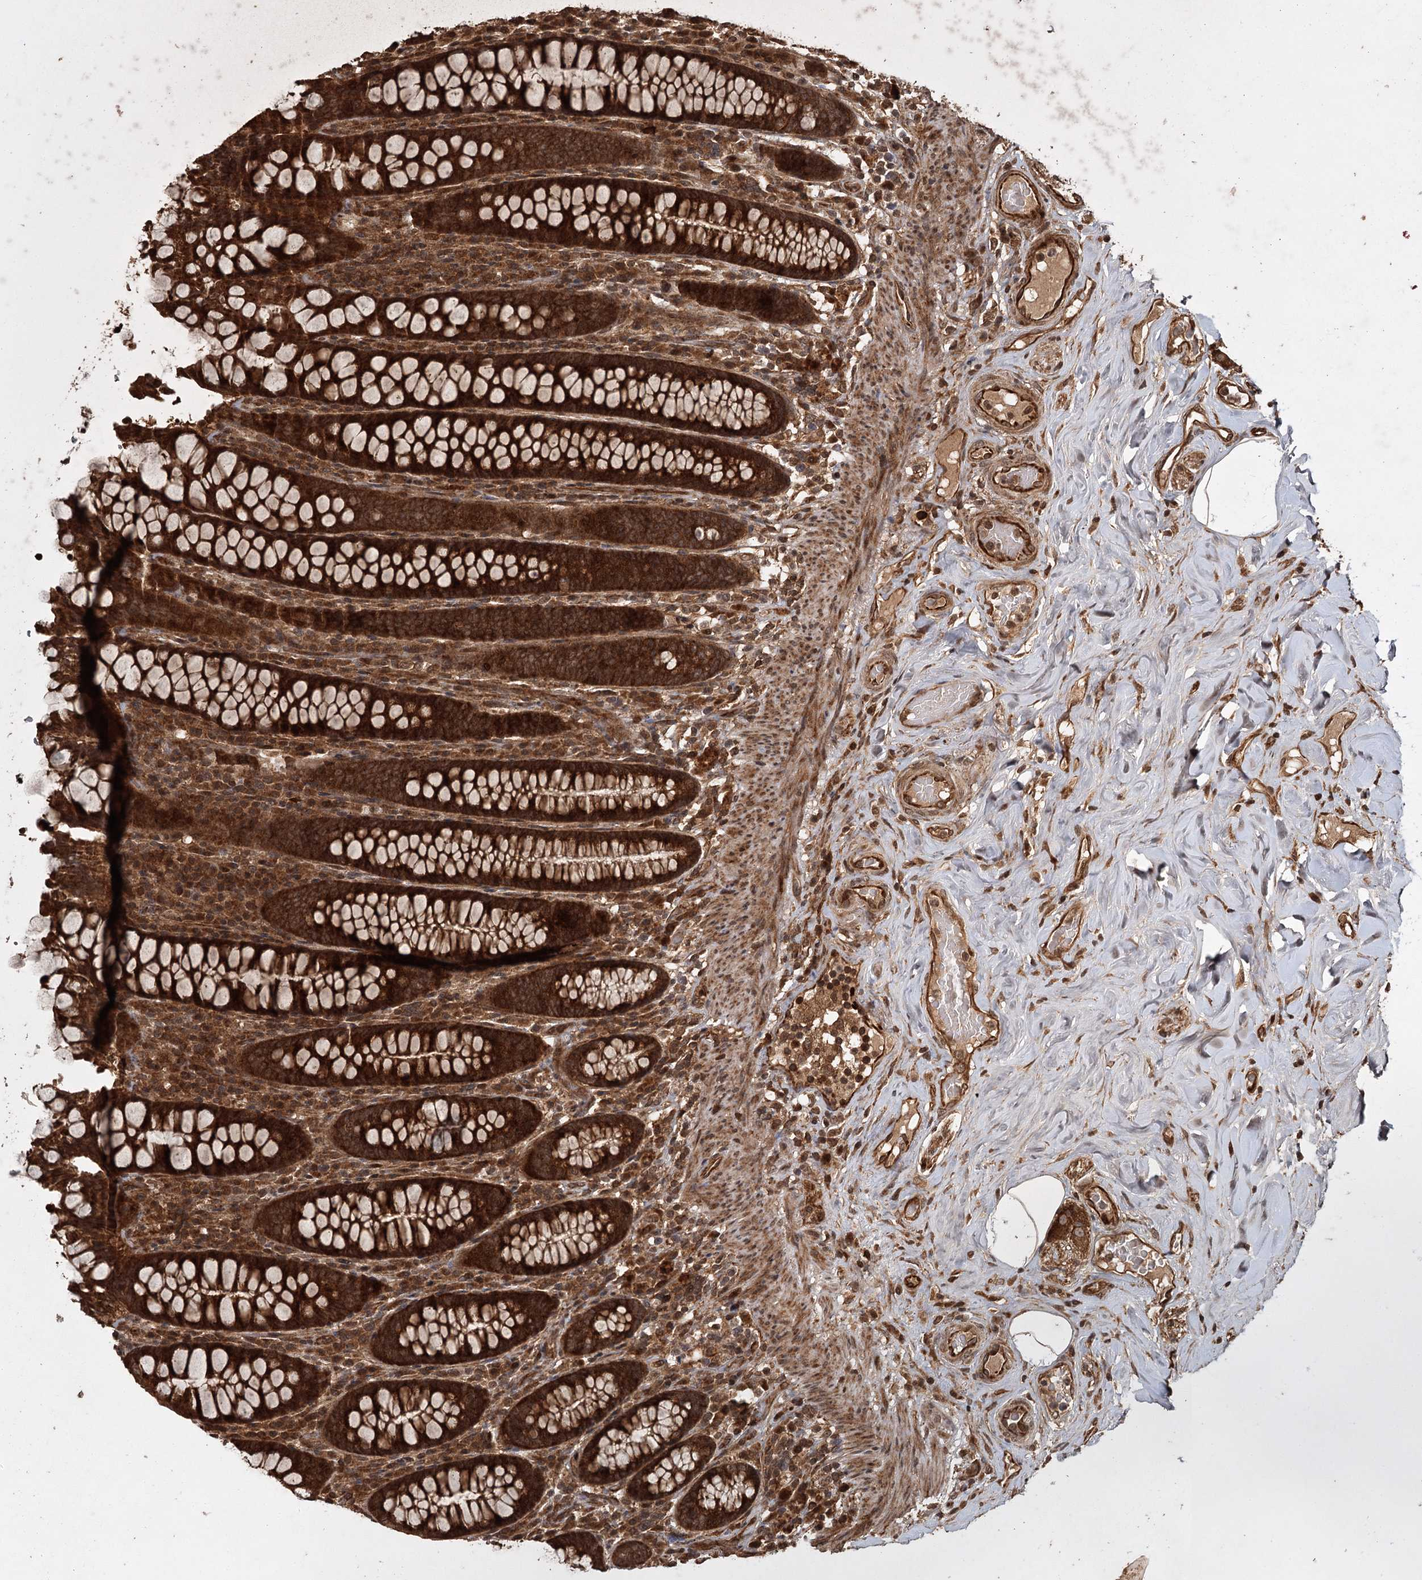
{"staining": {"intensity": "moderate", "quantity": ">75%", "location": "cytoplasmic/membranous"}, "tissue": "colon", "cell_type": "Endothelial cells", "image_type": "normal", "snomed": [{"axis": "morphology", "description": "Normal tissue, NOS"}, {"axis": "topography", "description": "Colon"}], "caption": "Immunohistochemical staining of normal human colon exhibits moderate cytoplasmic/membranous protein expression in approximately >75% of endothelial cells.", "gene": "RPAP3", "patient": {"sex": "female", "age": 79}}